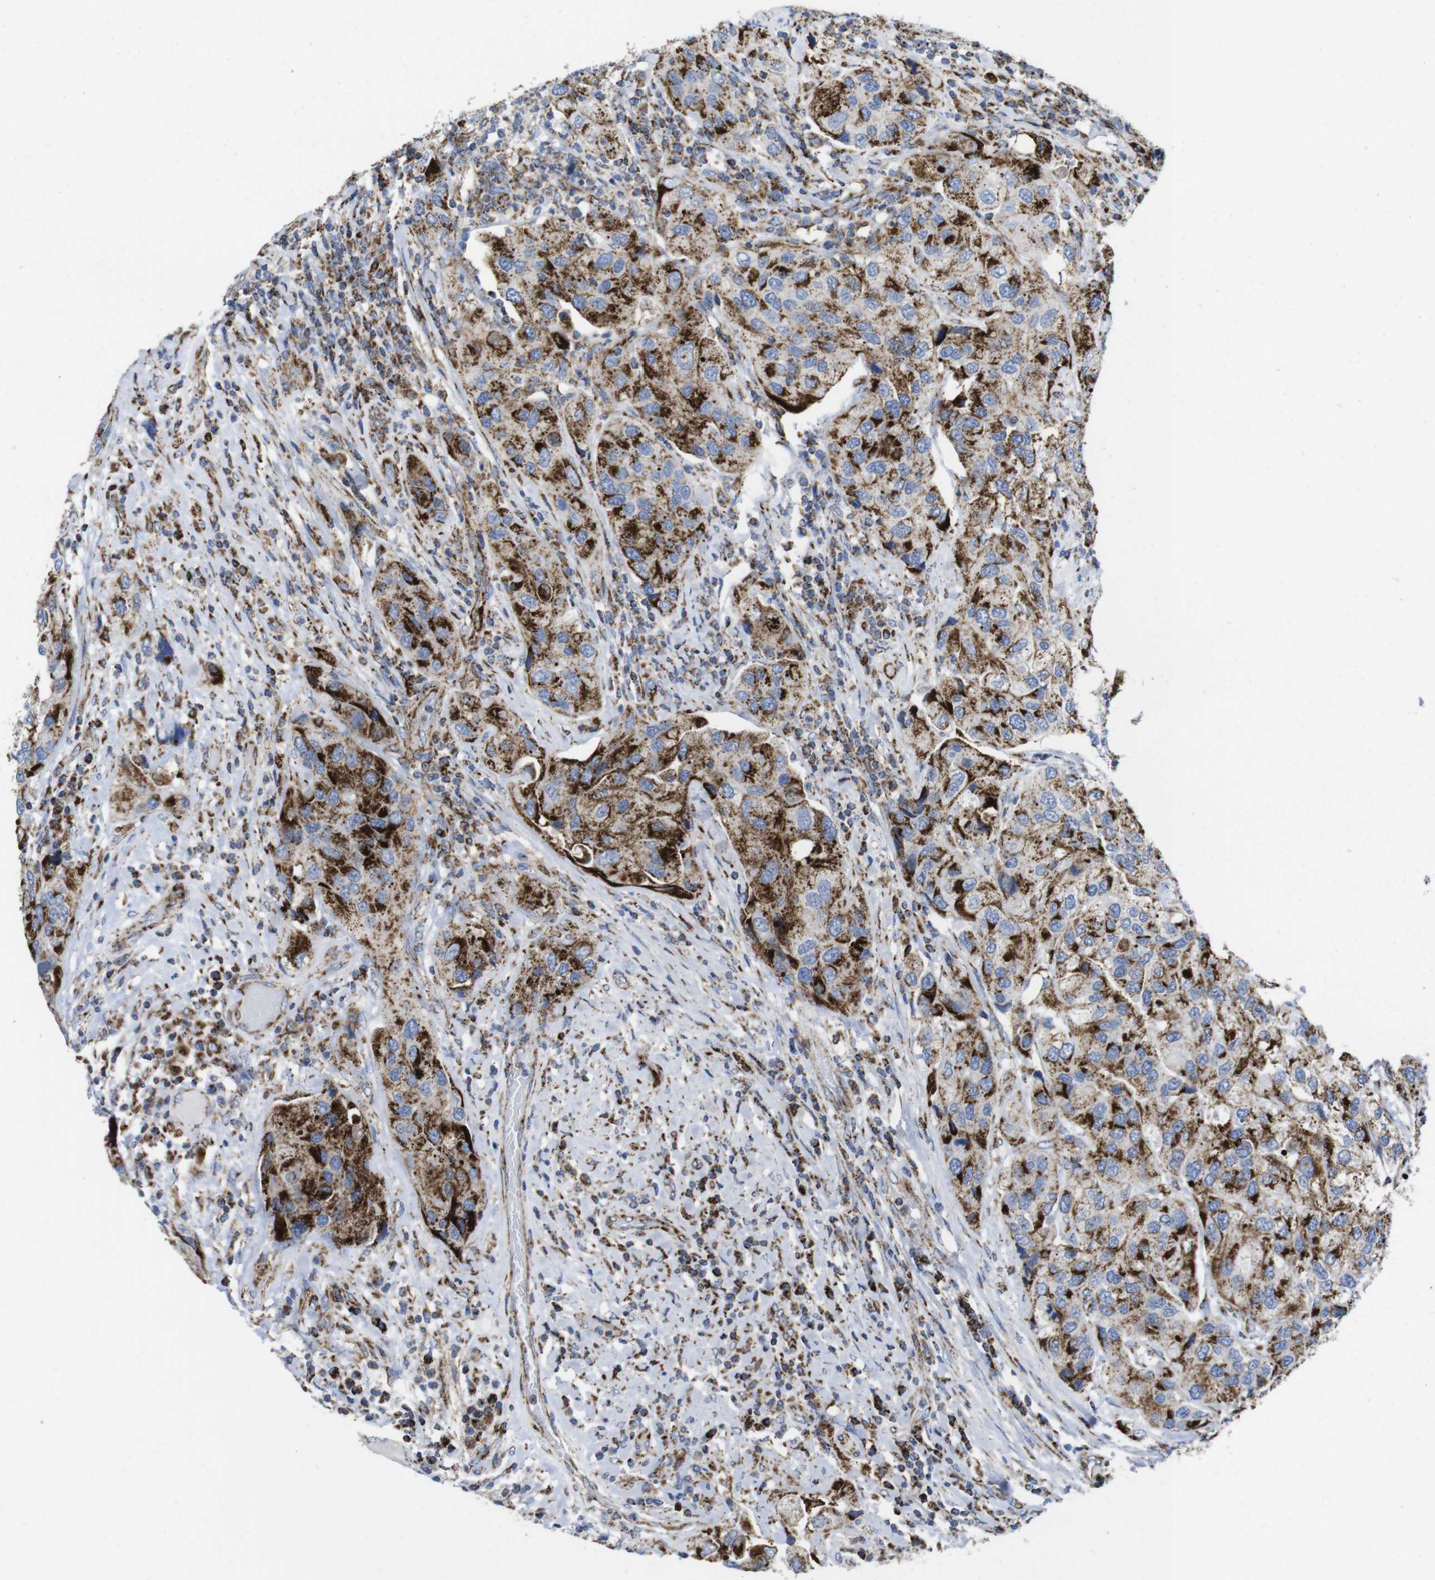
{"staining": {"intensity": "strong", "quantity": ">75%", "location": "cytoplasmic/membranous"}, "tissue": "urothelial cancer", "cell_type": "Tumor cells", "image_type": "cancer", "snomed": [{"axis": "morphology", "description": "Urothelial carcinoma, High grade"}, {"axis": "topography", "description": "Urinary bladder"}], "caption": "Immunohistochemistry micrograph of urothelial cancer stained for a protein (brown), which displays high levels of strong cytoplasmic/membranous positivity in about >75% of tumor cells.", "gene": "TMEM192", "patient": {"sex": "female", "age": 64}}